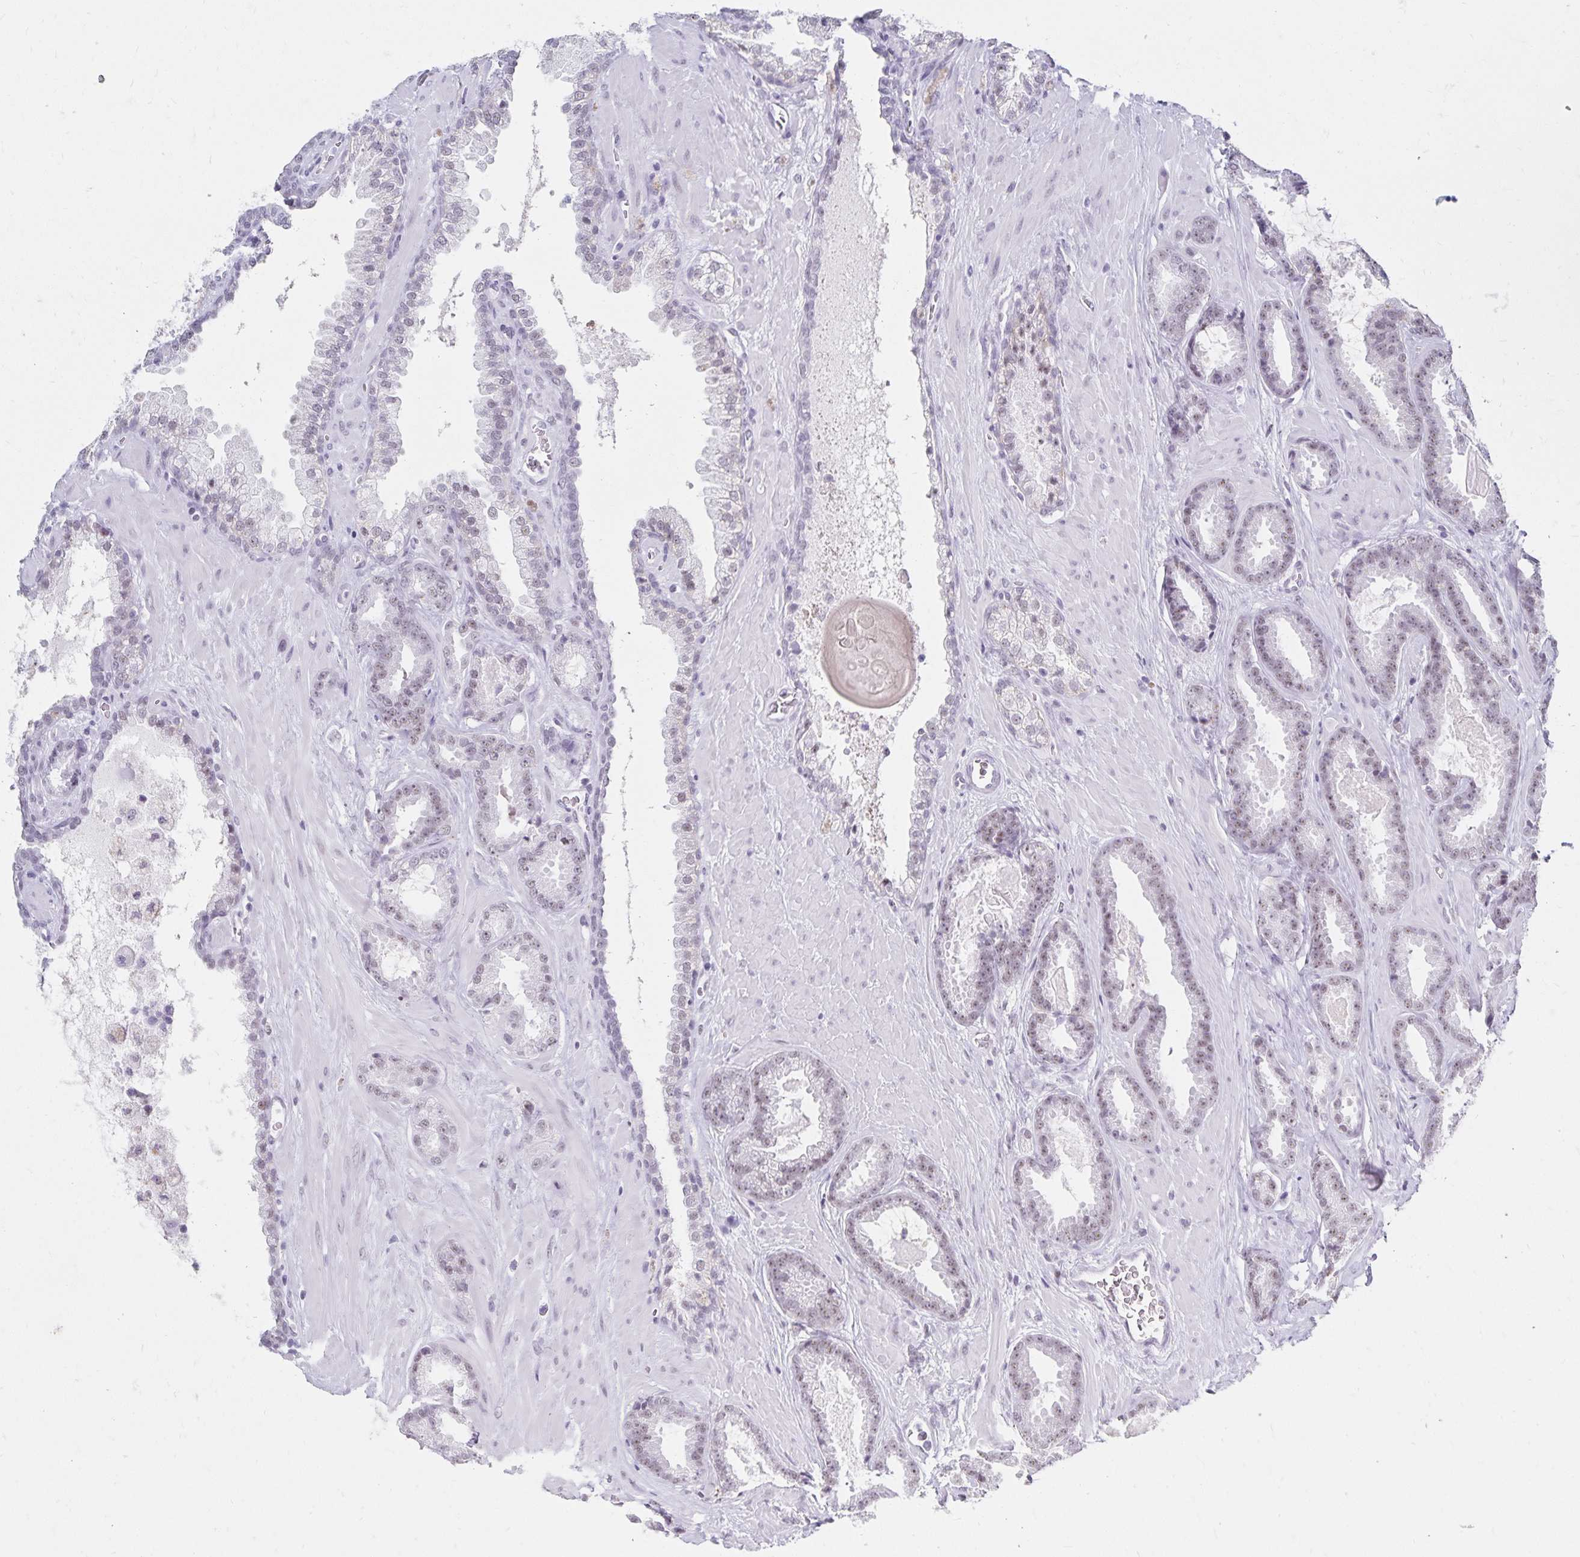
{"staining": {"intensity": "weak", "quantity": "25%-75%", "location": "nuclear"}, "tissue": "prostate cancer", "cell_type": "Tumor cells", "image_type": "cancer", "snomed": [{"axis": "morphology", "description": "Adenocarcinoma, Low grade"}, {"axis": "topography", "description": "Prostate"}], "caption": "Prostate cancer (low-grade adenocarcinoma) stained with immunohistochemistry (IHC) demonstrates weak nuclear staining in approximately 25%-75% of tumor cells.", "gene": "C20orf85", "patient": {"sex": "male", "age": 62}}